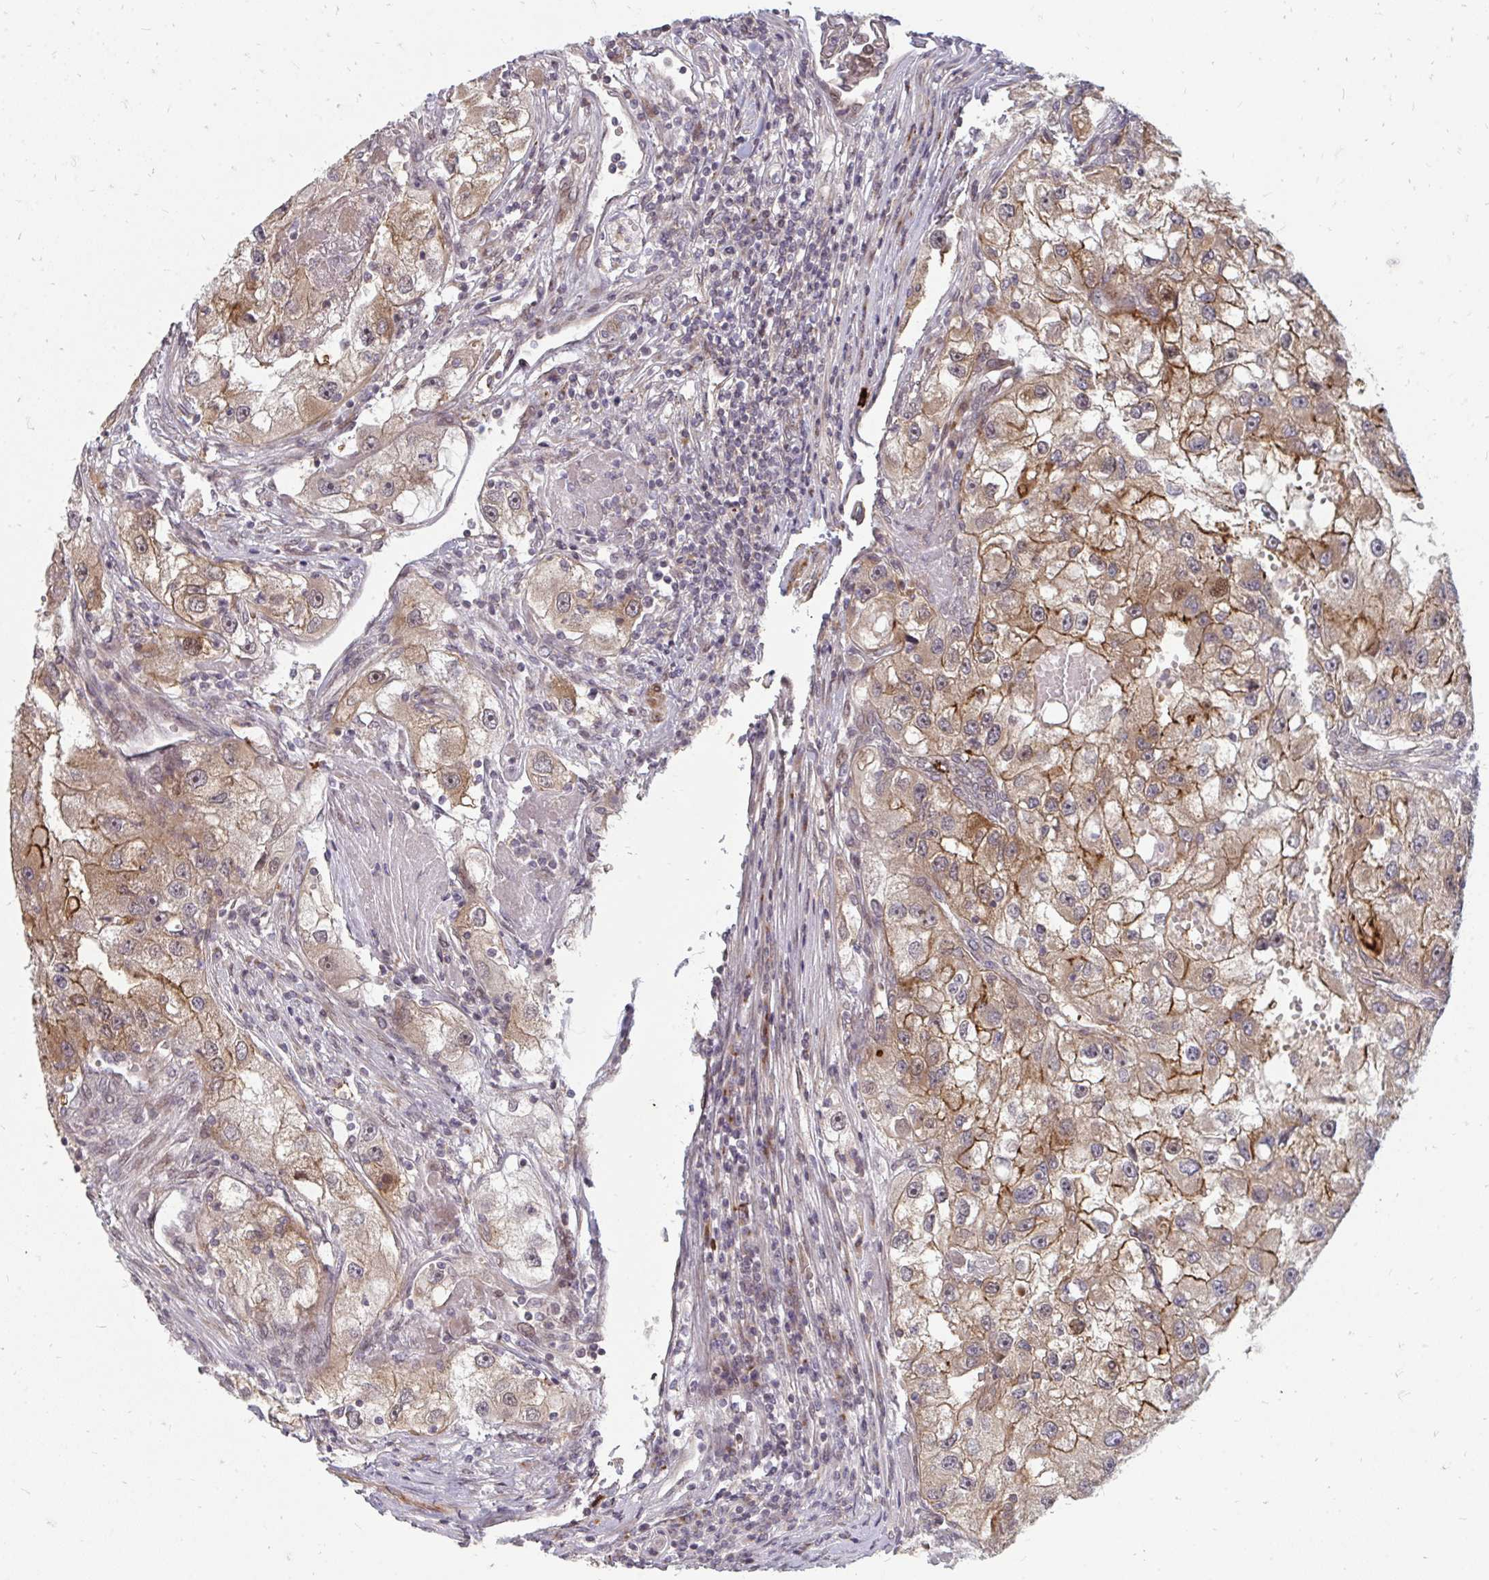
{"staining": {"intensity": "moderate", "quantity": ">75%", "location": "cytoplasmic/membranous"}, "tissue": "renal cancer", "cell_type": "Tumor cells", "image_type": "cancer", "snomed": [{"axis": "morphology", "description": "Adenocarcinoma, NOS"}, {"axis": "topography", "description": "Kidney"}], "caption": "Immunohistochemistry (IHC) micrograph of adenocarcinoma (renal) stained for a protein (brown), which displays medium levels of moderate cytoplasmic/membranous expression in approximately >75% of tumor cells.", "gene": "ZNF285", "patient": {"sex": "male", "age": 63}}